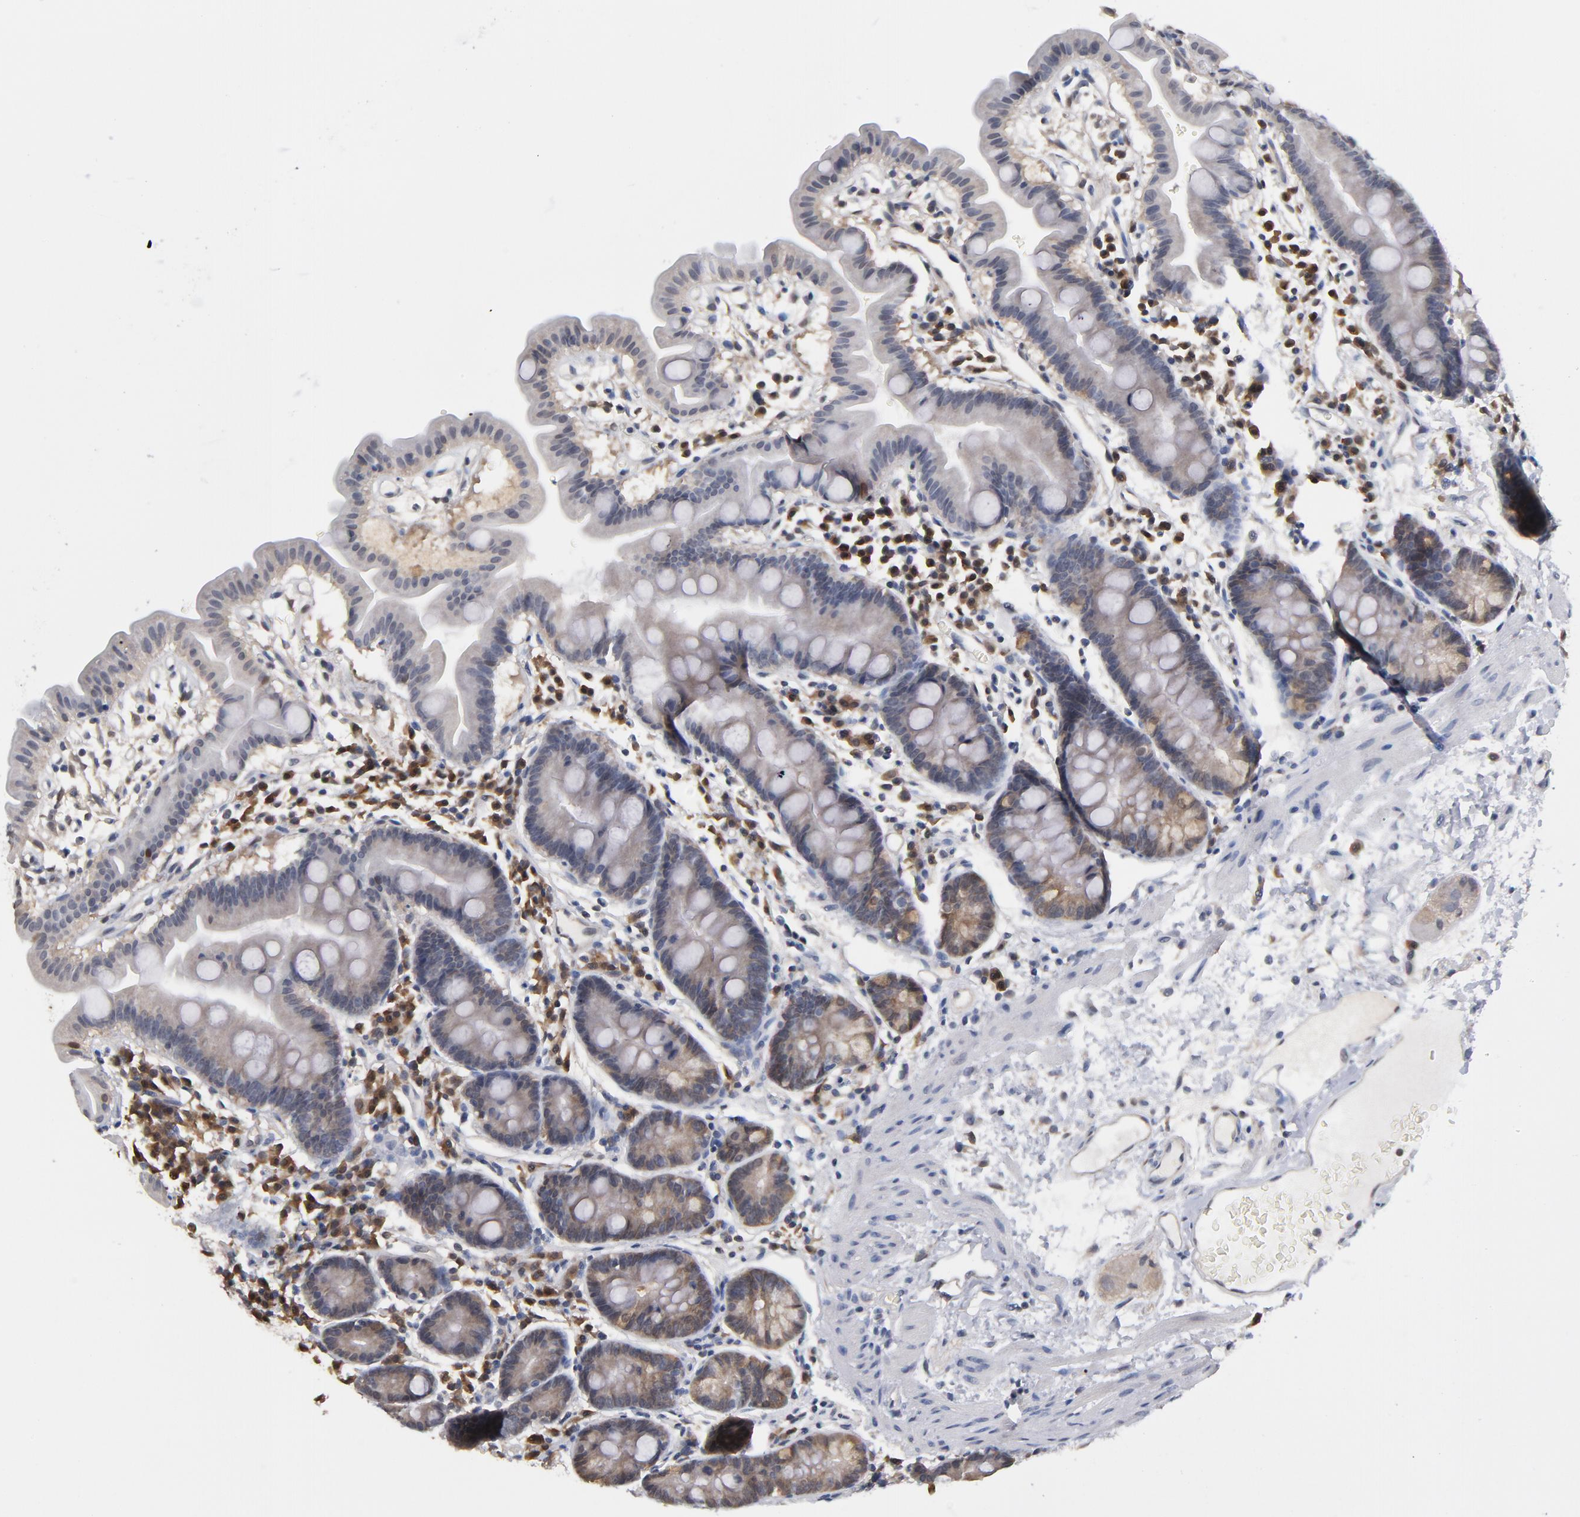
{"staining": {"intensity": "moderate", "quantity": "25%-75%", "location": "cytoplasmic/membranous"}, "tissue": "duodenum", "cell_type": "Glandular cells", "image_type": "normal", "snomed": [{"axis": "morphology", "description": "Normal tissue, NOS"}, {"axis": "topography", "description": "Duodenum"}], "caption": "Protein expression analysis of unremarkable duodenum displays moderate cytoplasmic/membranous expression in about 25%-75% of glandular cells.", "gene": "MIF", "patient": {"sex": "male", "age": 50}}